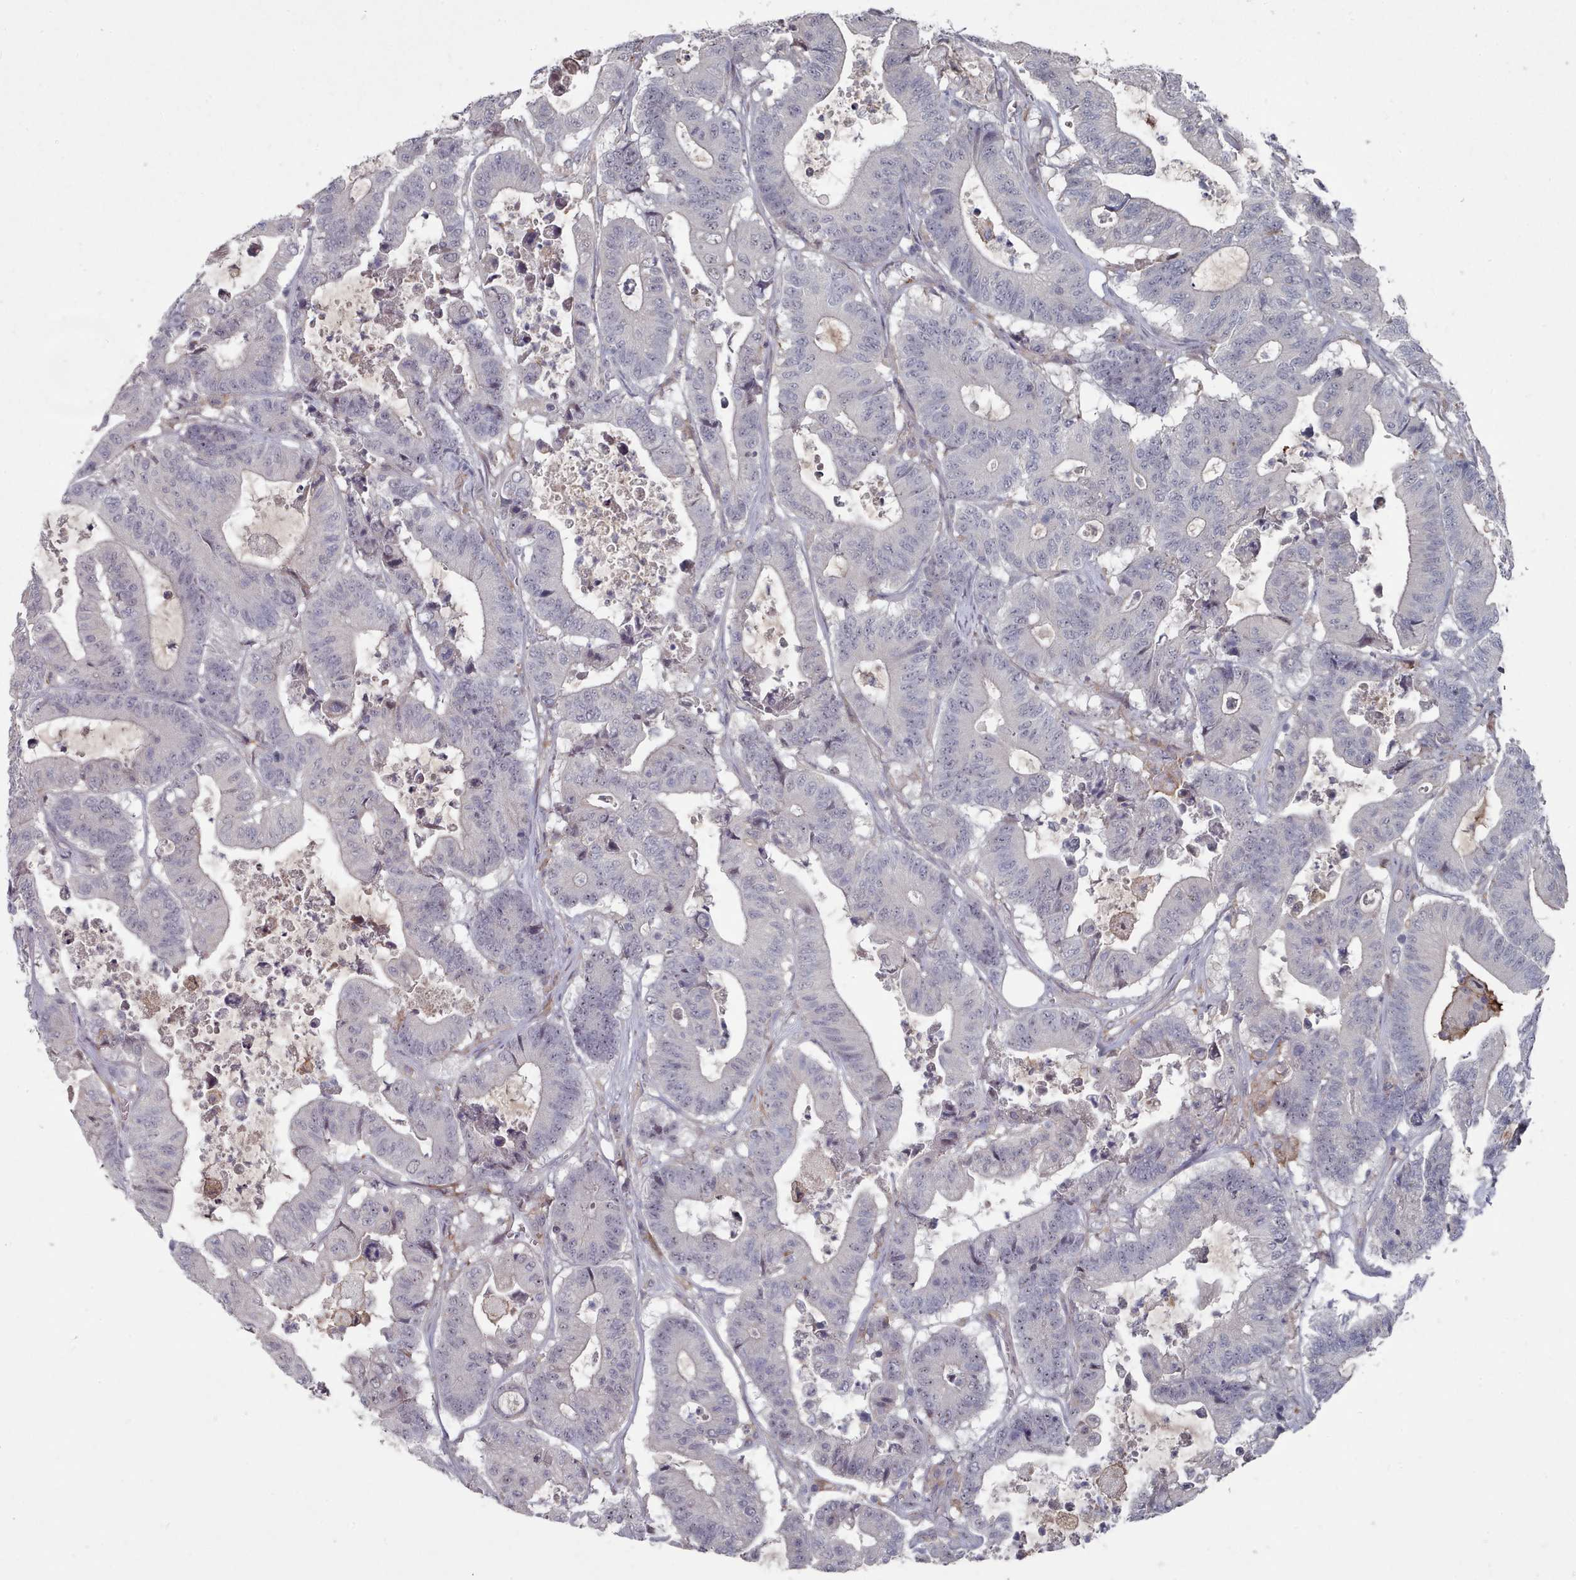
{"staining": {"intensity": "negative", "quantity": "none", "location": "none"}, "tissue": "colorectal cancer", "cell_type": "Tumor cells", "image_type": "cancer", "snomed": [{"axis": "morphology", "description": "Adenocarcinoma, NOS"}, {"axis": "topography", "description": "Colon"}], "caption": "DAB (3,3'-diaminobenzidine) immunohistochemical staining of human colorectal cancer (adenocarcinoma) shows no significant staining in tumor cells.", "gene": "COL8A2", "patient": {"sex": "female", "age": 84}}